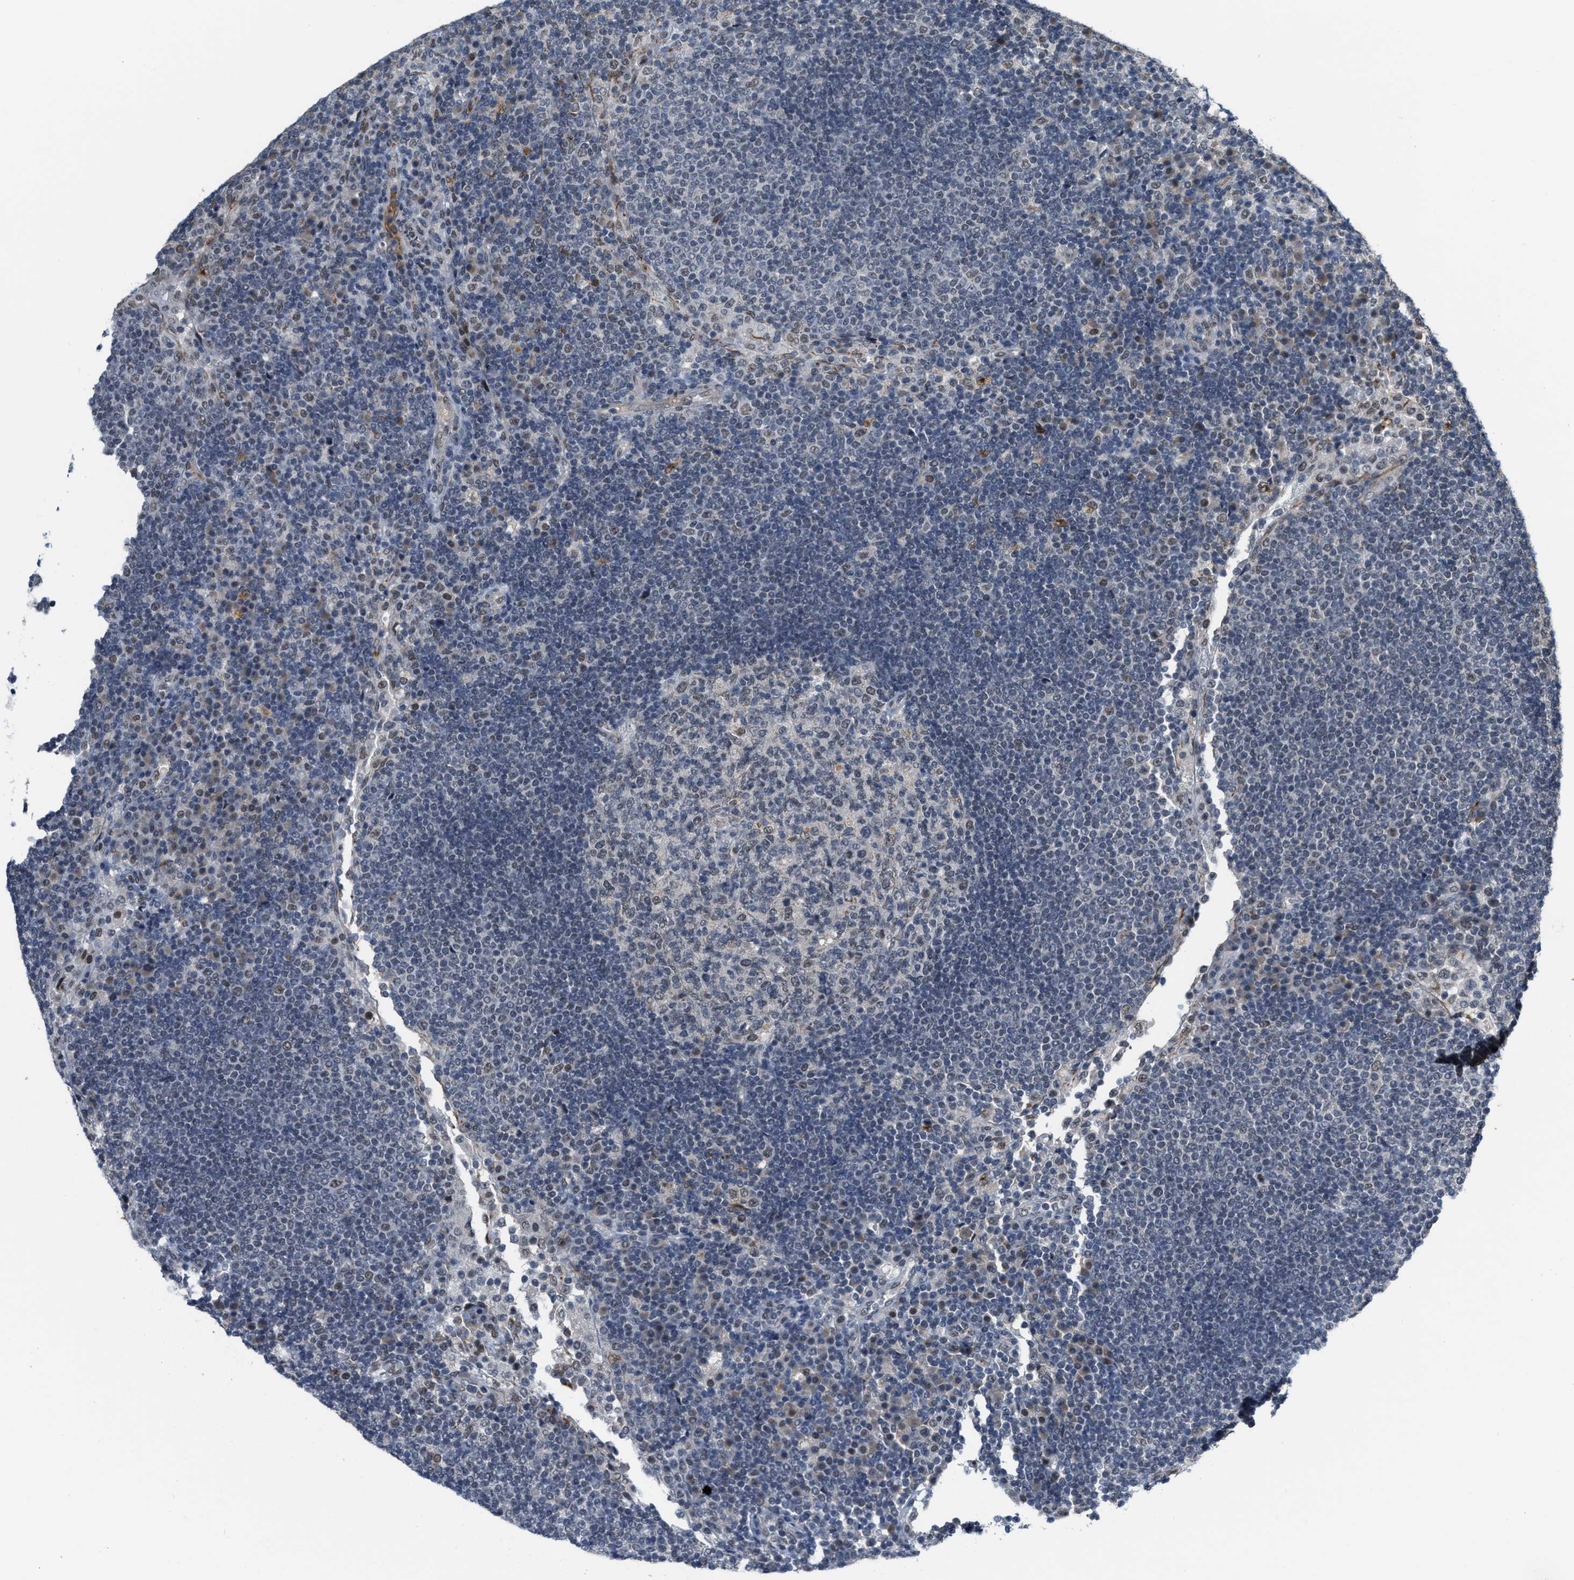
{"staining": {"intensity": "weak", "quantity": "<25%", "location": "nuclear"}, "tissue": "lymph node", "cell_type": "Germinal center cells", "image_type": "normal", "snomed": [{"axis": "morphology", "description": "Normal tissue, NOS"}, {"axis": "topography", "description": "Lymph node"}], "caption": "Immunohistochemistry of unremarkable human lymph node shows no expression in germinal center cells.", "gene": "KIF24", "patient": {"sex": "female", "age": 53}}